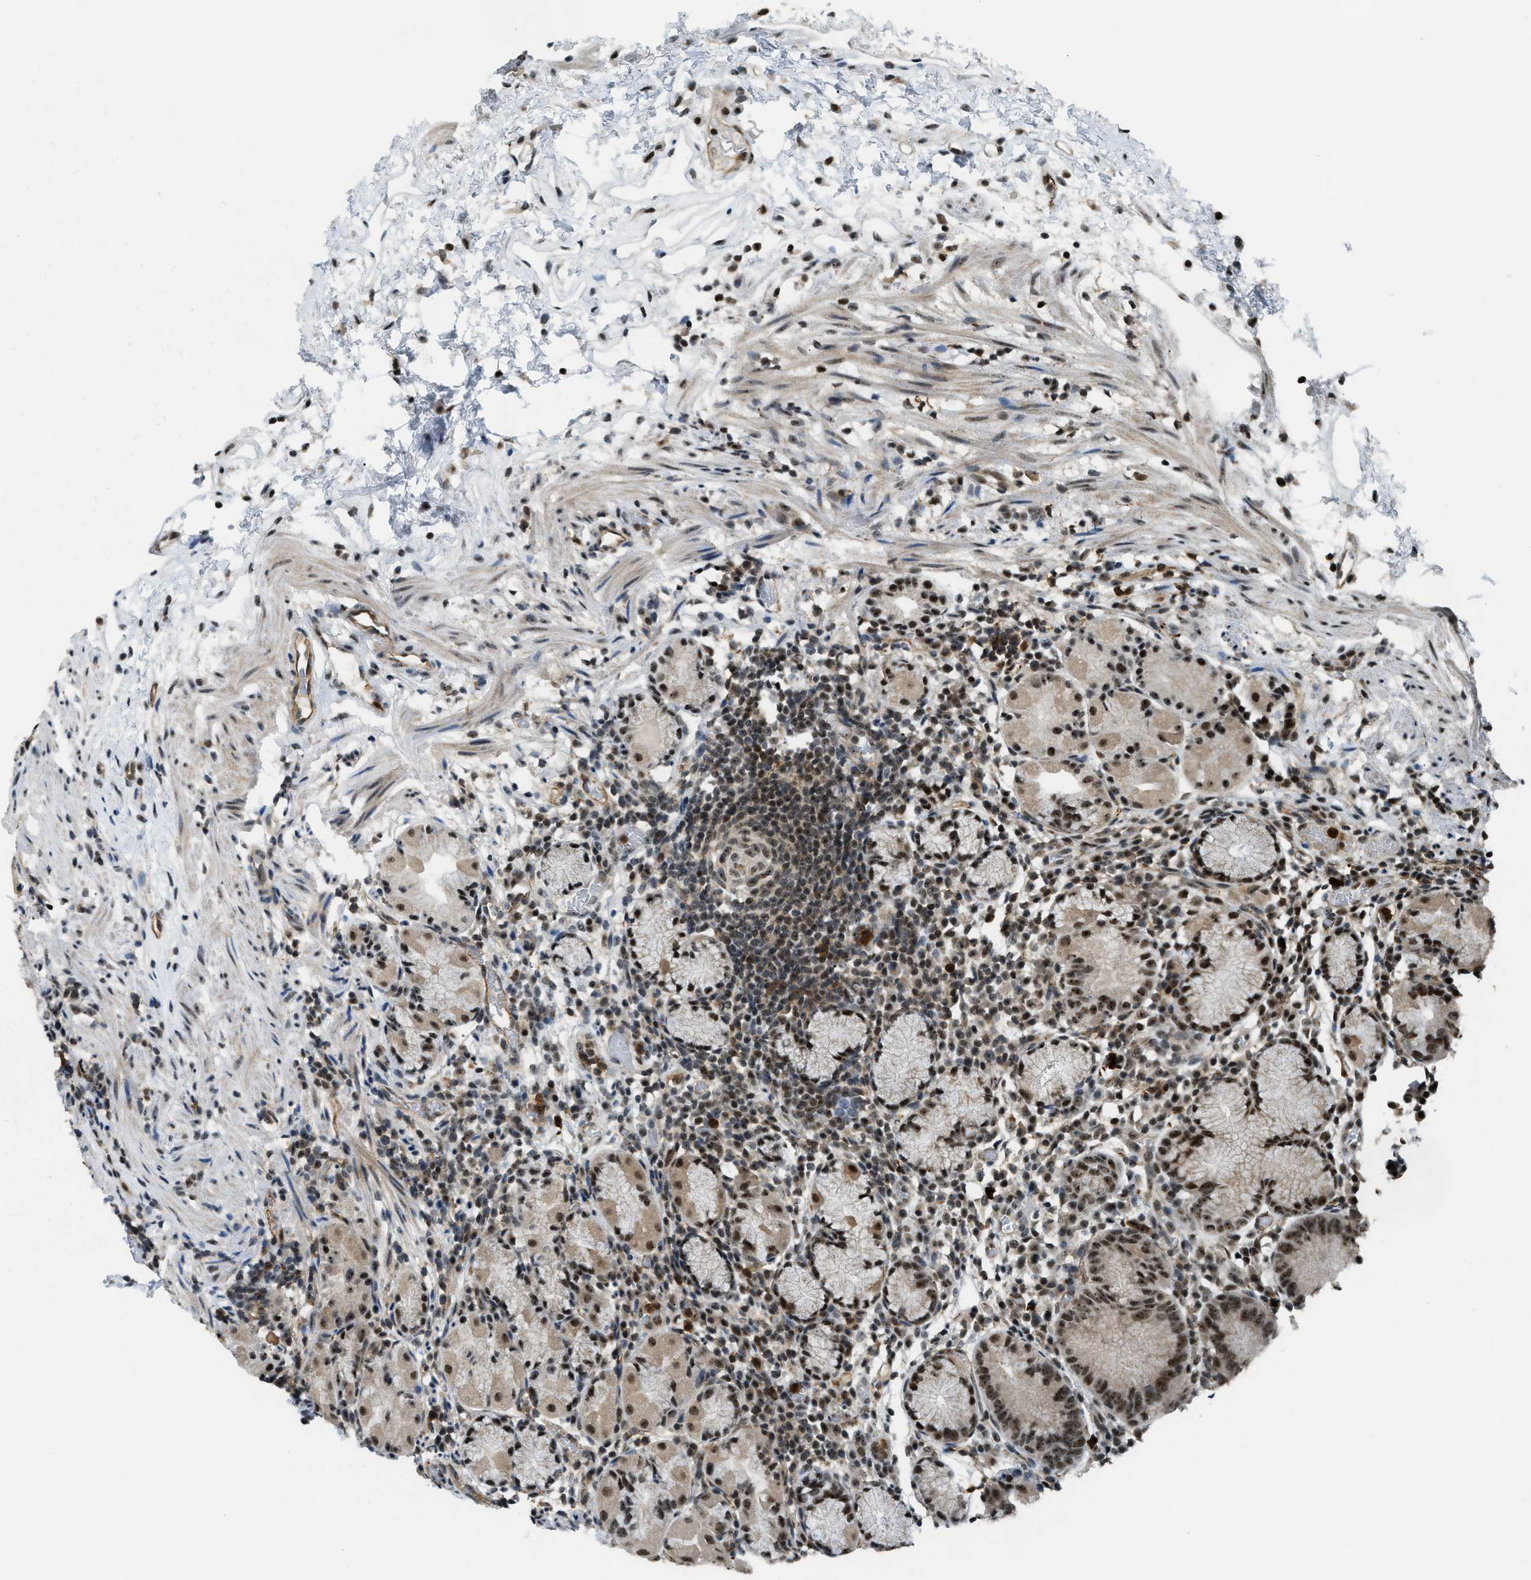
{"staining": {"intensity": "moderate", "quantity": "25%-75%", "location": "nuclear"}, "tissue": "stomach", "cell_type": "Glandular cells", "image_type": "normal", "snomed": [{"axis": "morphology", "description": "Normal tissue, NOS"}, {"axis": "topography", "description": "Stomach"}, {"axis": "topography", "description": "Stomach, lower"}], "caption": "Immunohistochemistry (DAB (3,3'-diaminobenzidine)) staining of normal human stomach exhibits moderate nuclear protein positivity in approximately 25%-75% of glandular cells. The staining was performed using DAB (3,3'-diaminobenzidine) to visualize the protein expression in brown, while the nuclei were stained in blue with hematoxylin (Magnification: 20x).", "gene": "E2F1", "patient": {"sex": "female", "age": 75}}